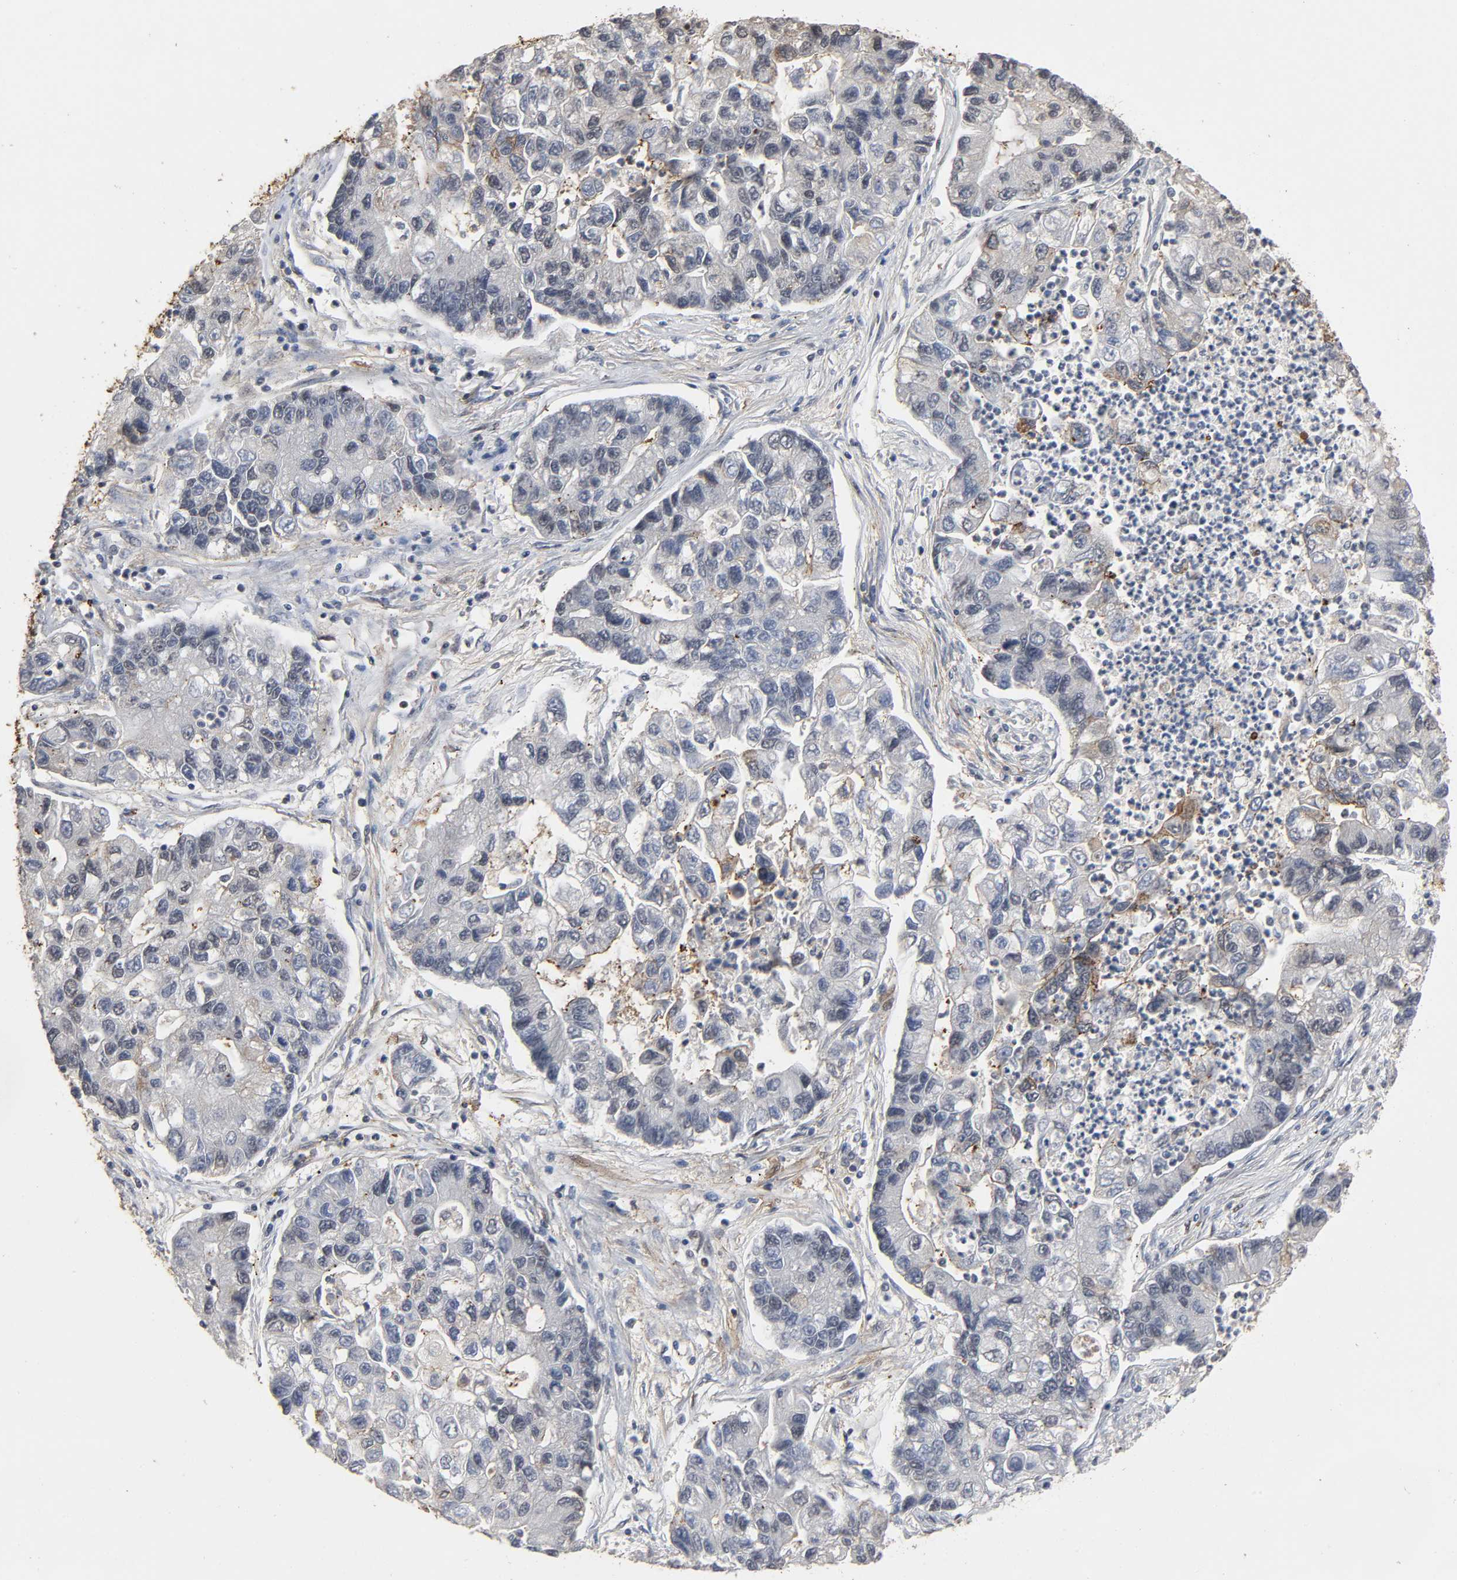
{"staining": {"intensity": "weak", "quantity": "<25%", "location": "cytoplasmic/membranous,nuclear"}, "tissue": "lung cancer", "cell_type": "Tumor cells", "image_type": "cancer", "snomed": [{"axis": "morphology", "description": "Adenocarcinoma, NOS"}, {"axis": "topography", "description": "Lung"}], "caption": "This is a micrograph of immunohistochemistry staining of lung adenocarcinoma, which shows no expression in tumor cells.", "gene": "AHNAK2", "patient": {"sex": "female", "age": 51}}